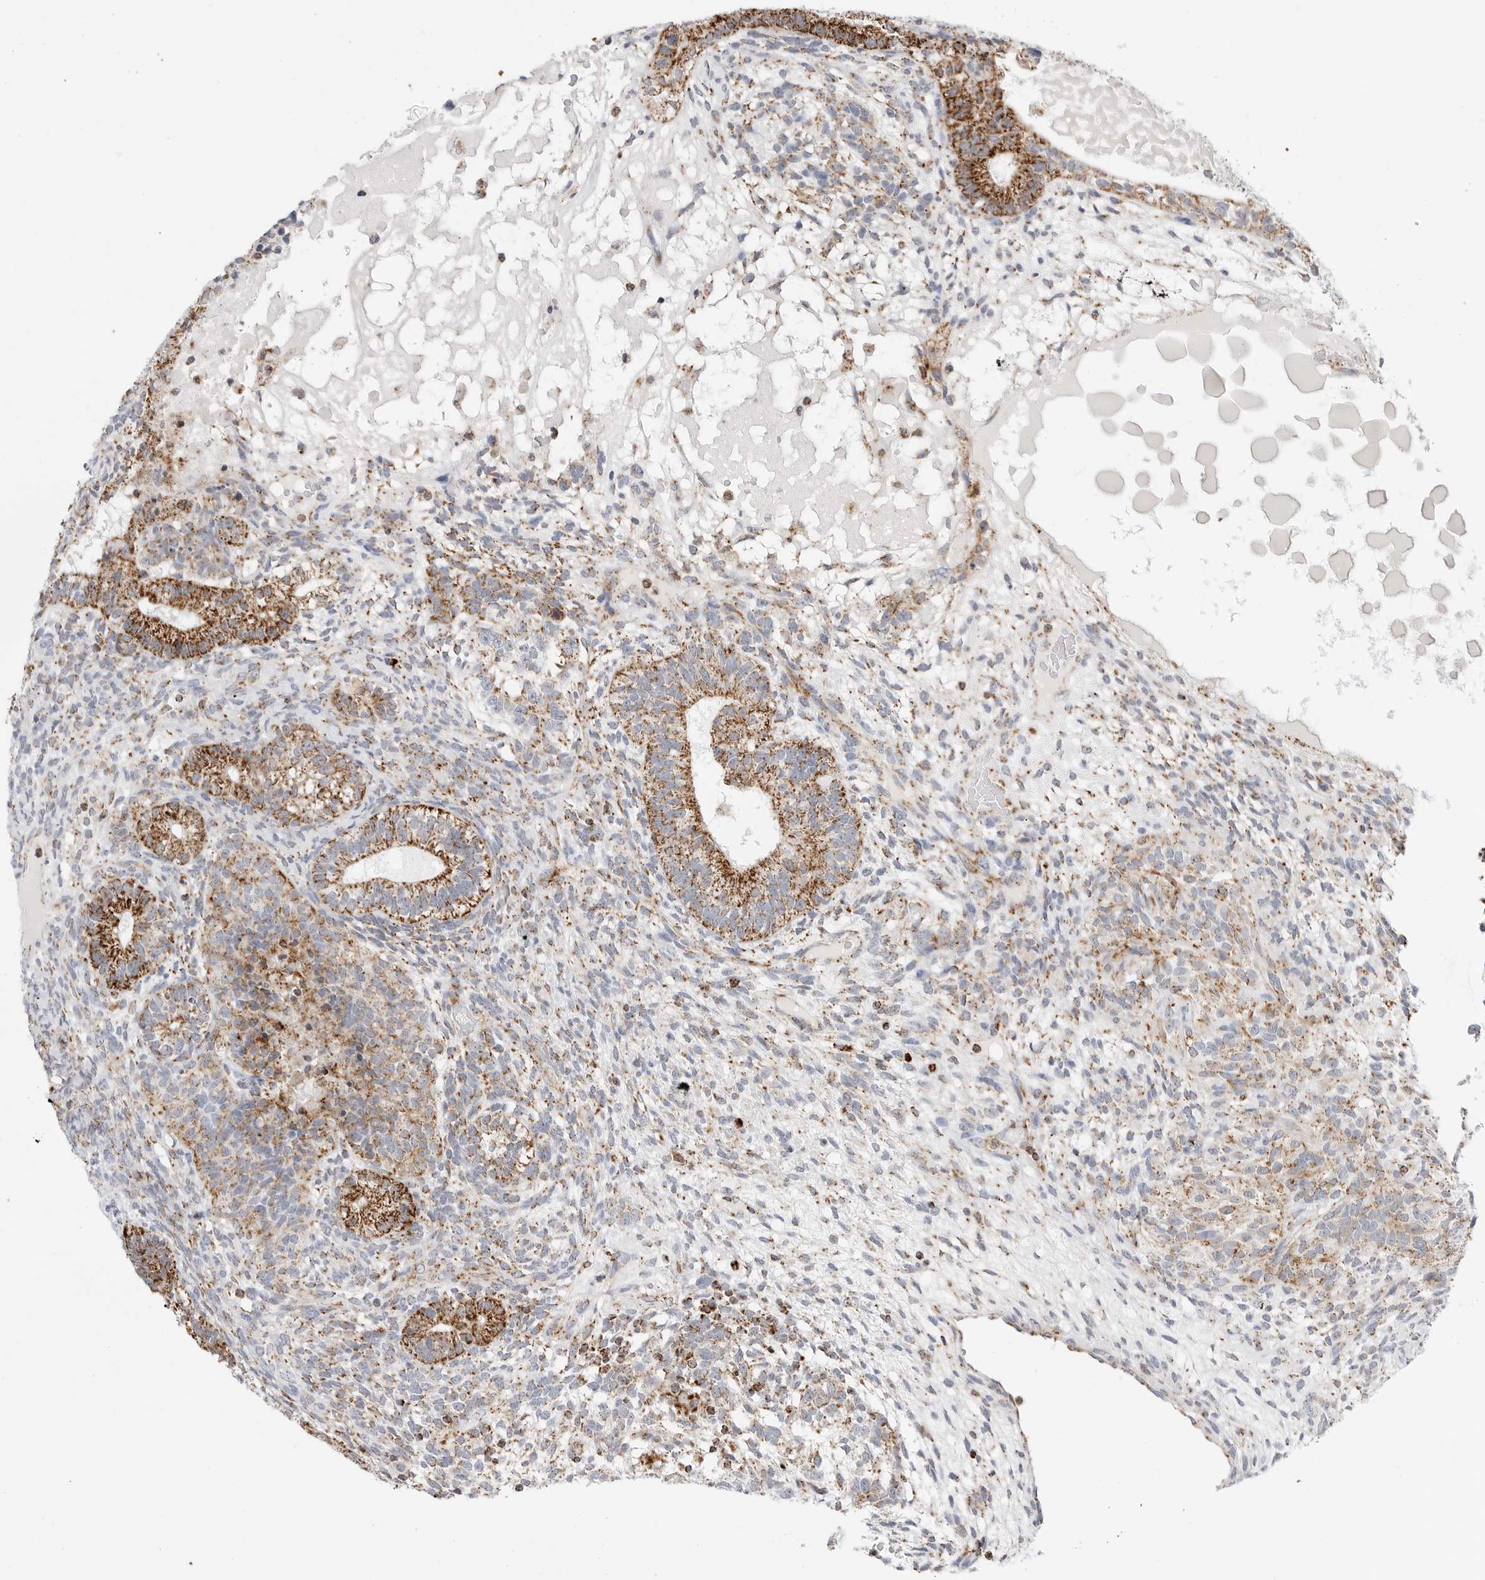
{"staining": {"intensity": "strong", "quantity": ">75%", "location": "cytoplasmic/membranous"}, "tissue": "testis cancer", "cell_type": "Tumor cells", "image_type": "cancer", "snomed": [{"axis": "morphology", "description": "Seminoma, NOS"}, {"axis": "morphology", "description": "Carcinoma, Embryonal, NOS"}, {"axis": "topography", "description": "Testis"}], "caption": "The photomicrograph demonstrates immunohistochemical staining of testis cancer. There is strong cytoplasmic/membranous staining is identified in approximately >75% of tumor cells.", "gene": "ATP5IF1", "patient": {"sex": "male", "age": 28}}